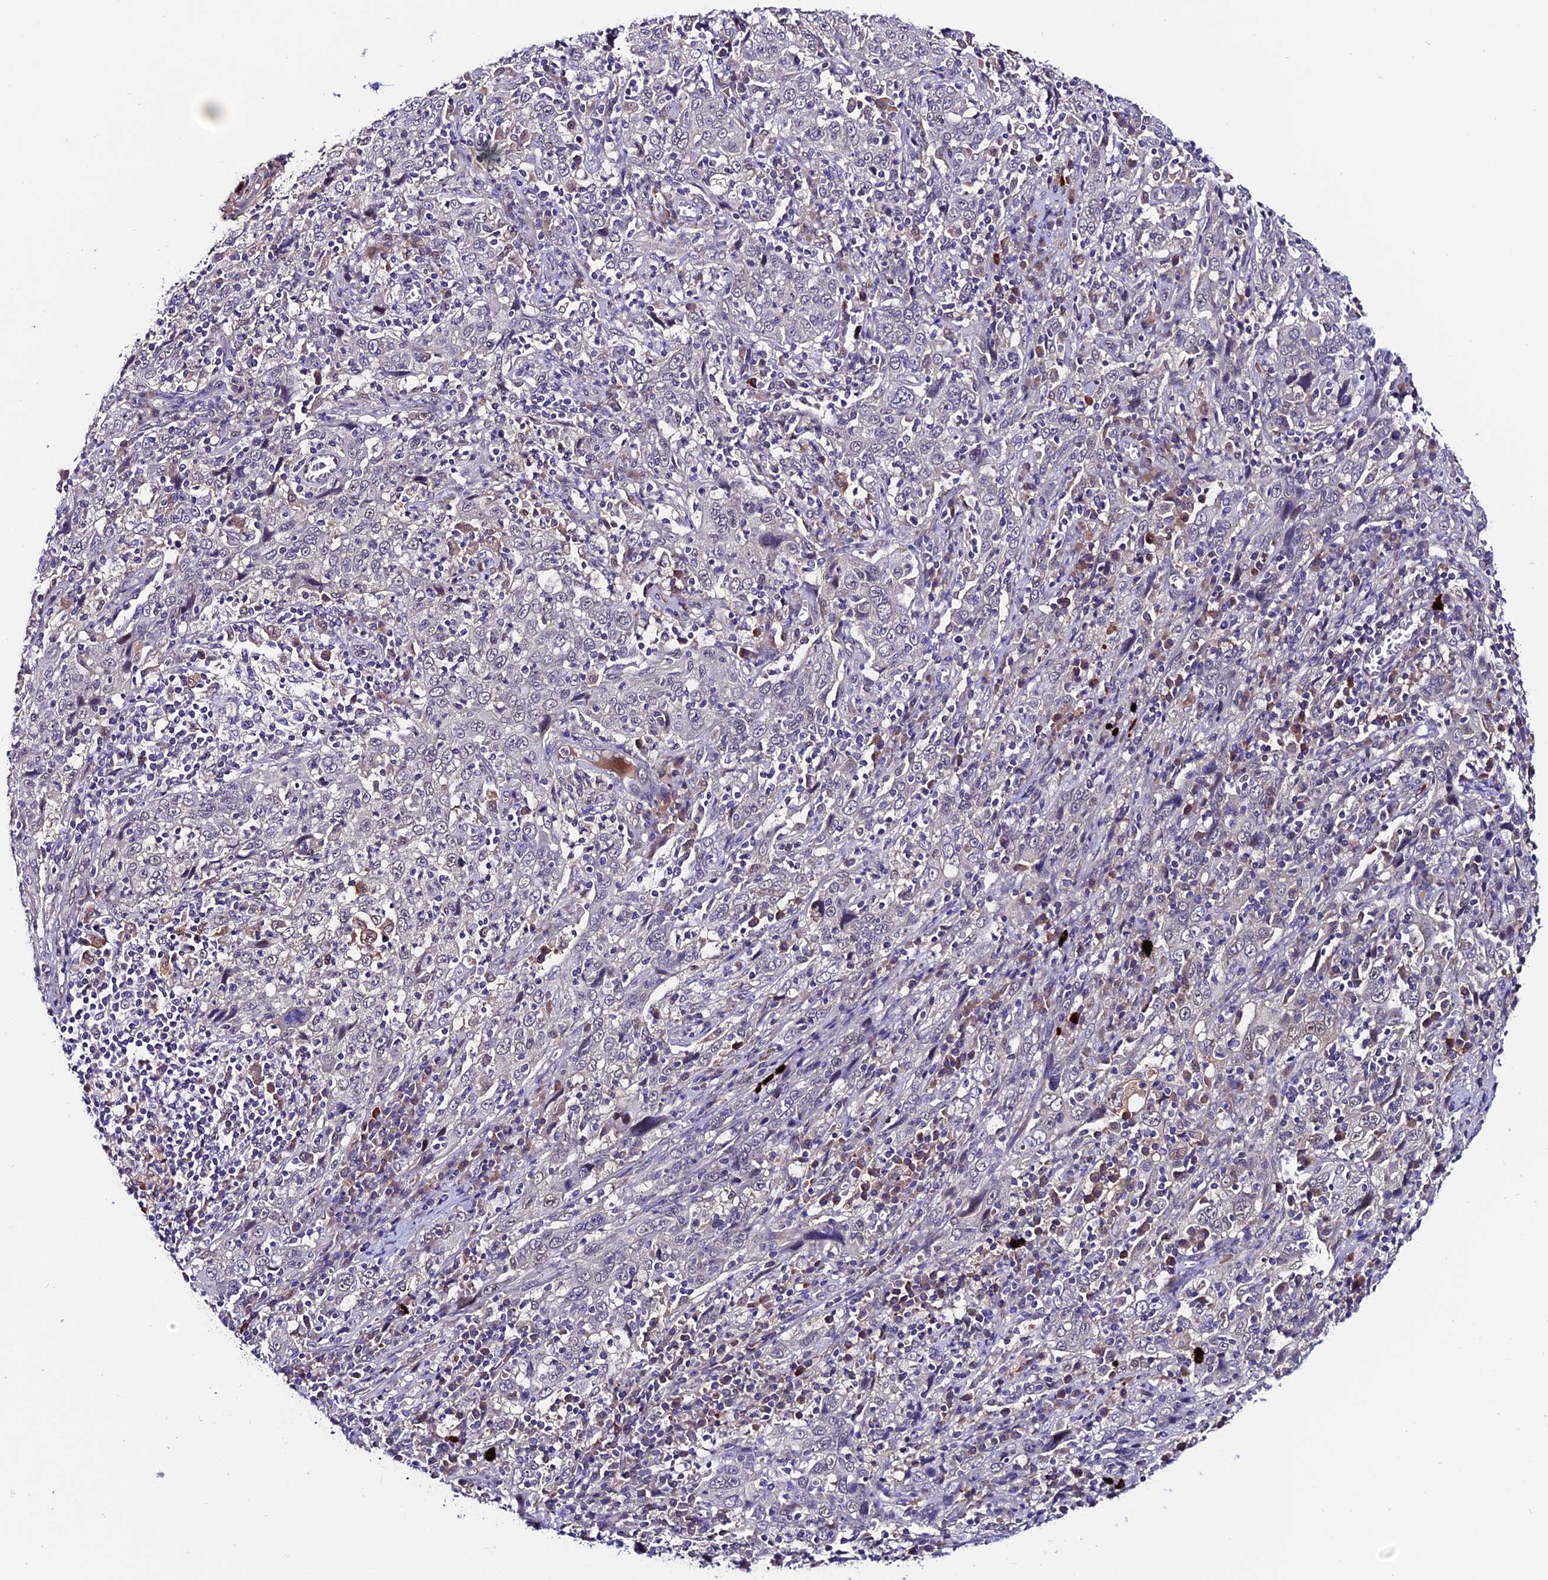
{"staining": {"intensity": "negative", "quantity": "none", "location": "none"}, "tissue": "cervical cancer", "cell_type": "Tumor cells", "image_type": "cancer", "snomed": [{"axis": "morphology", "description": "Squamous cell carcinoma, NOS"}, {"axis": "topography", "description": "Cervix"}], "caption": "IHC photomicrograph of neoplastic tissue: human squamous cell carcinoma (cervical) stained with DAB (3,3'-diaminobenzidine) demonstrates no significant protein positivity in tumor cells.", "gene": "FZD8", "patient": {"sex": "female", "age": 46}}